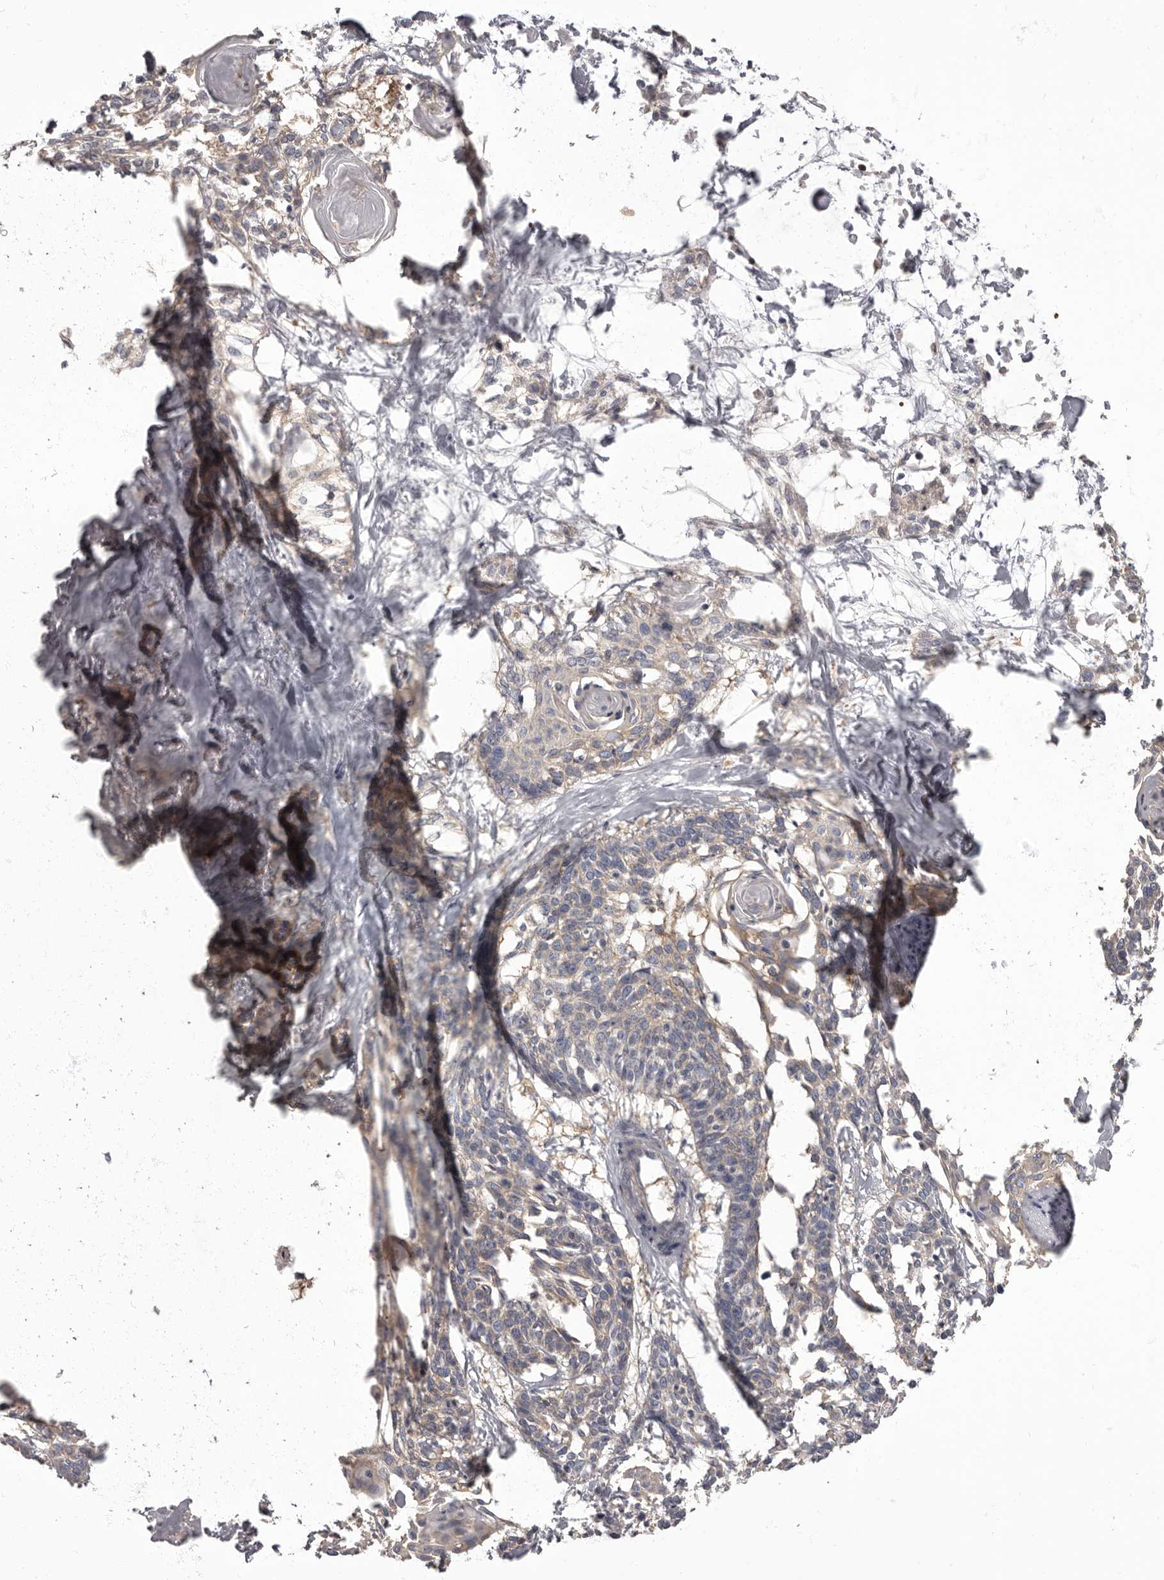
{"staining": {"intensity": "weak", "quantity": "25%-75%", "location": "cytoplasmic/membranous"}, "tissue": "cervical cancer", "cell_type": "Tumor cells", "image_type": "cancer", "snomed": [{"axis": "morphology", "description": "Squamous cell carcinoma, NOS"}, {"axis": "topography", "description": "Cervix"}], "caption": "This is an image of IHC staining of cervical squamous cell carcinoma, which shows weak positivity in the cytoplasmic/membranous of tumor cells.", "gene": "APEH", "patient": {"sex": "female", "age": 57}}